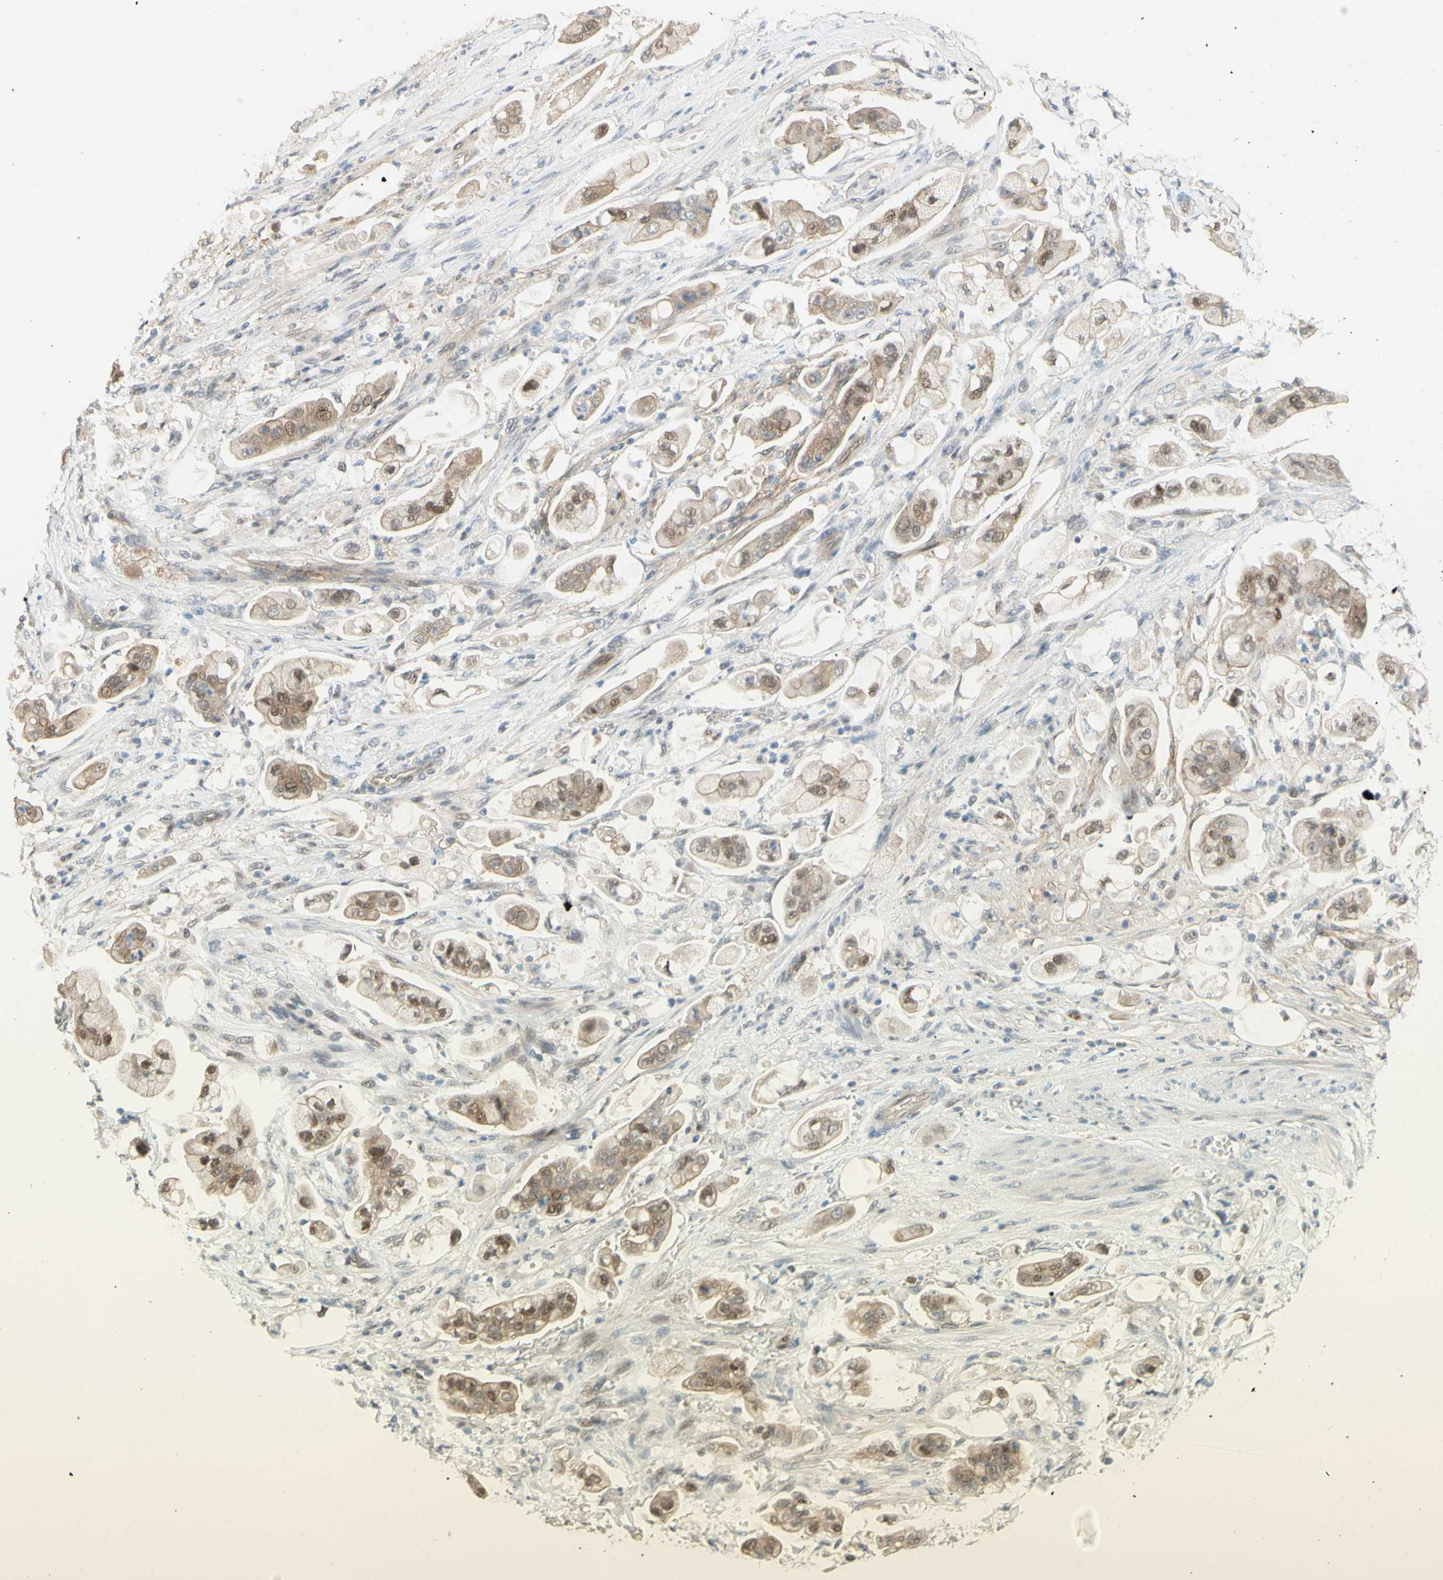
{"staining": {"intensity": "weak", "quantity": "25%-75%", "location": "cytoplasmic/membranous,nuclear"}, "tissue": "stomach cancer", "cell_type": "Tumor cells", "image_type": "cancer", "snomed": [{"axis": "morphology", "description": "Adenocarcinoma, NOS"}, {"axis": "topography", "description": "Stomach"}], "caption": "Weak cytoplasmic/membranous and nuclear protein expression is seen in about 25%-75% of tumor cells in stomach cancer (adenocarcinoma). The staining is performed using DAB (3,3'-diaminobenzidine) brown chromogen to label protein expression. The nuclei are counter-stained blue using hematoxylin.", "gene": "ANGPT2", "patient": {"sex": "male", "age": 62}}